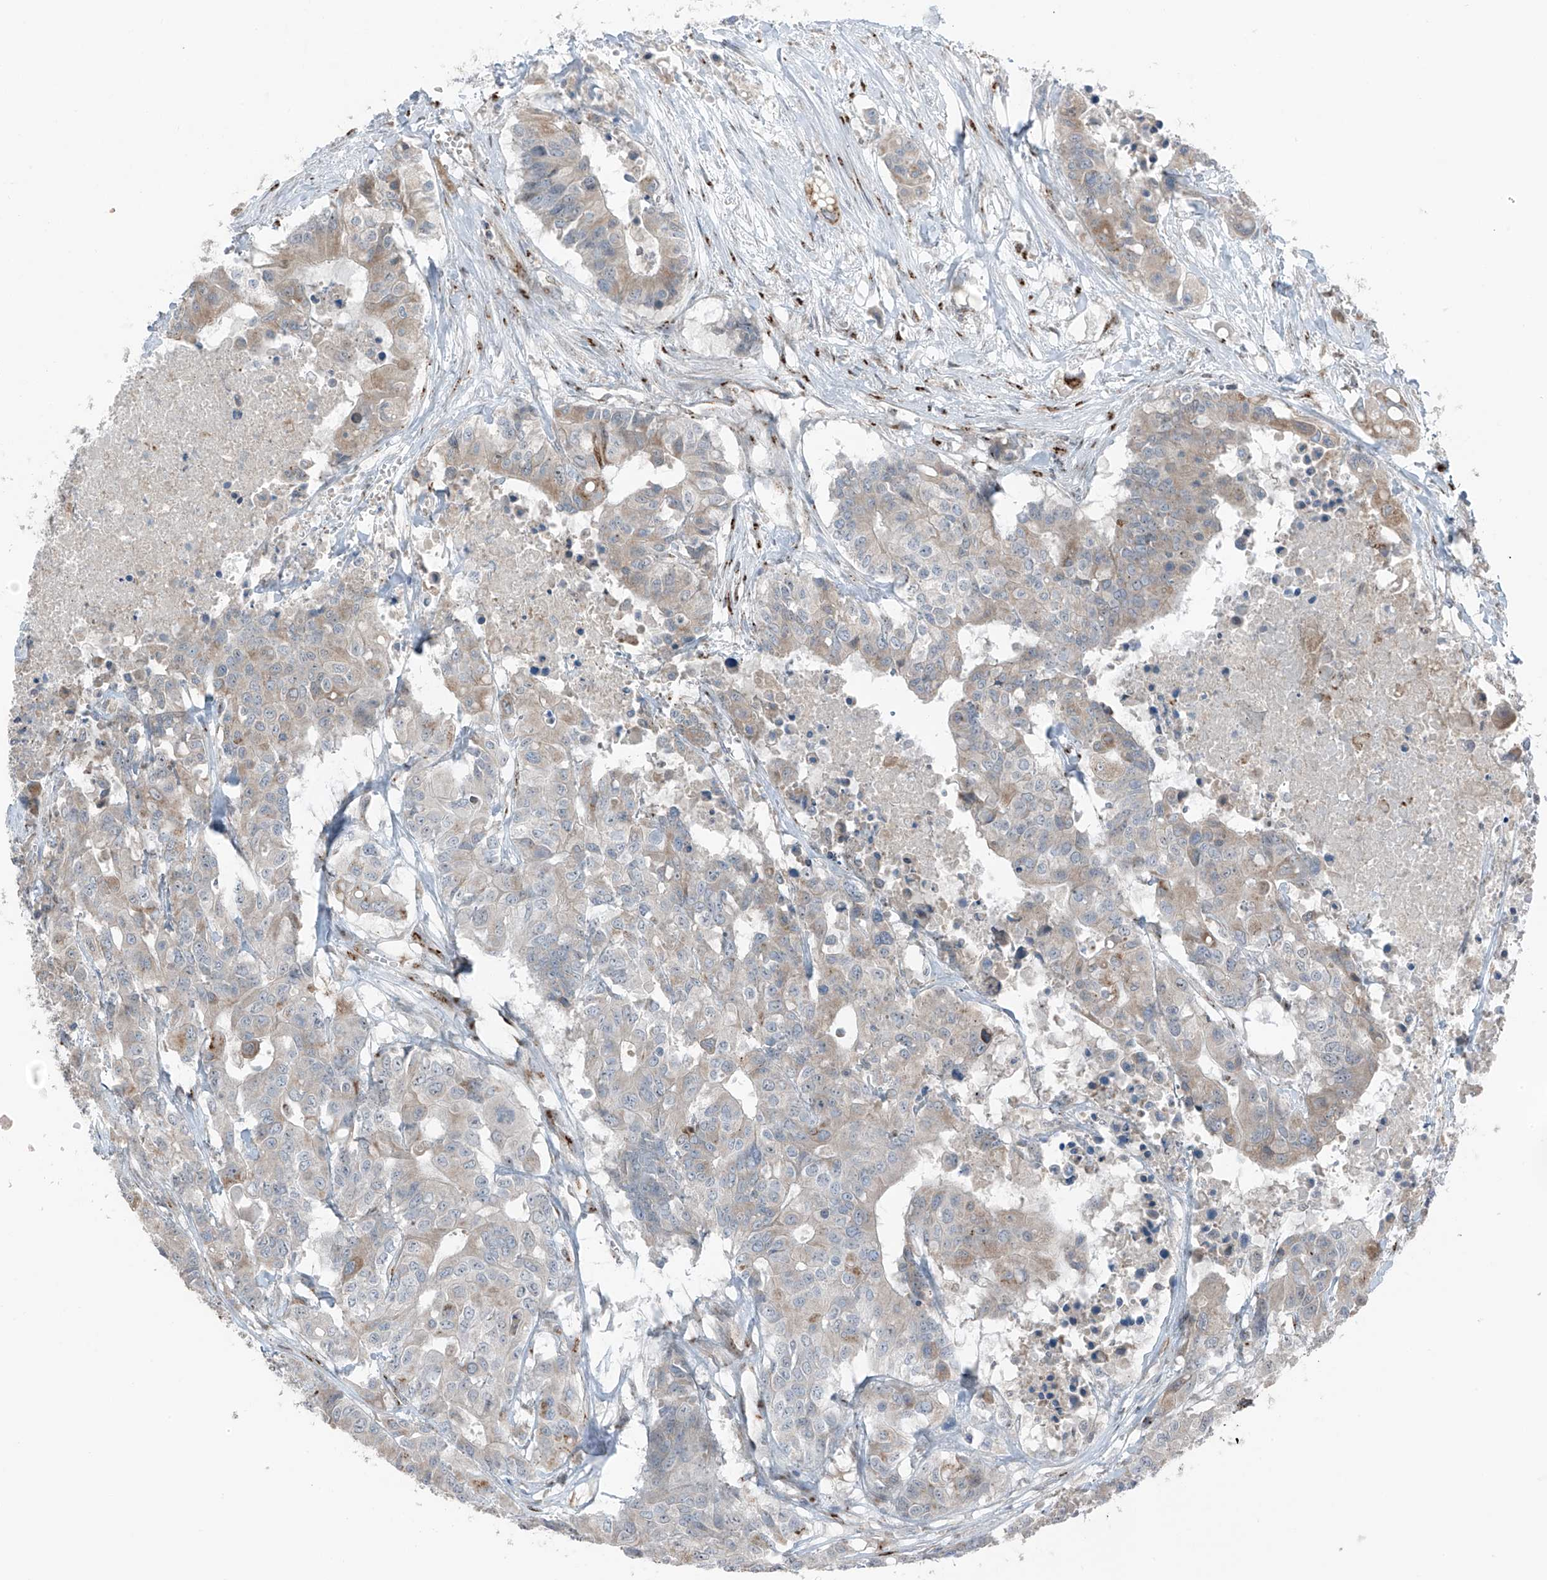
{"staining": {"intensity": "weak", "quantity": "<25%", "location": "cytoplasmic/membranous"}, "tissue": "colorectal cancer", "cell_type": "Tumor cells", "image_type": "cancer", "snomed": [{"axis": "morphology", "description": "Adenocarcinoma, NOS"}, {"axis": "topography", "description": "Colon"}], "caption": "A high-resolution image shows IHC staining of colorectal cancer (adenocarcinoma), which demonstrates no significant expression in tumor cells.", "gene": "ERLEC1", "patient": {"sex": "male", "age": 77}}